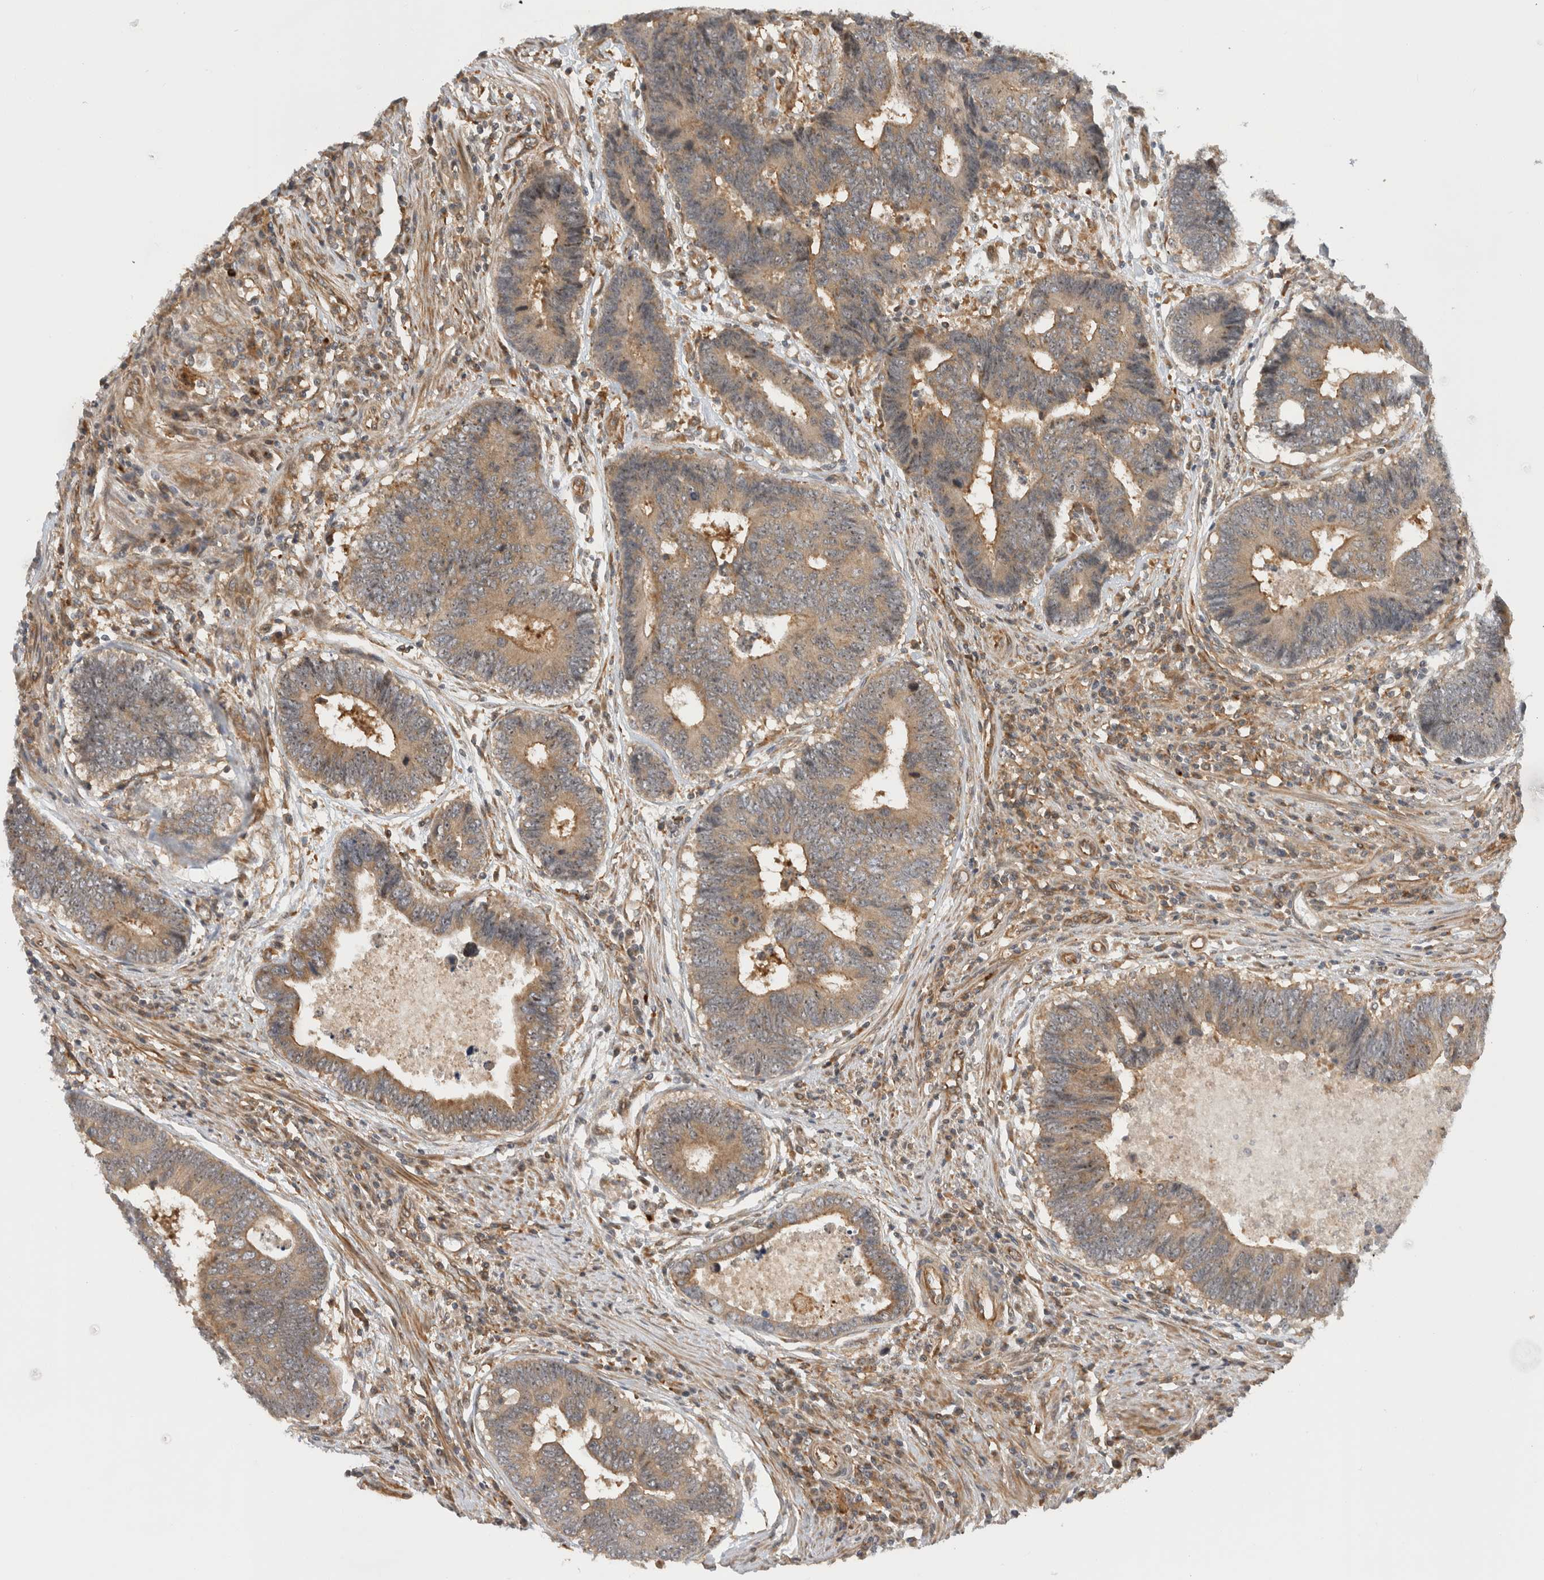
{"staining": {"intensity": "weak", "quantity": ">75%", "location": "cytoplasmic/membranous"}, "tissue": "colorectal cancer", "cell_type": "Tumor cells", "image_type": "cancer", "snomed": [{"axis": "morphology", "description": "Adenocarcinoma, NOS"}, {"axis": "topography", "description": "Rectum"}], "caption": "Colorectal cancer (adenocarcinoma) stained for a protein (brown) reveals weak cytoplasmic/membranous positive expression in about >75% of tumor cells.", "gene": "WASF2", "patient": {"sex": "male", "age": 84}}